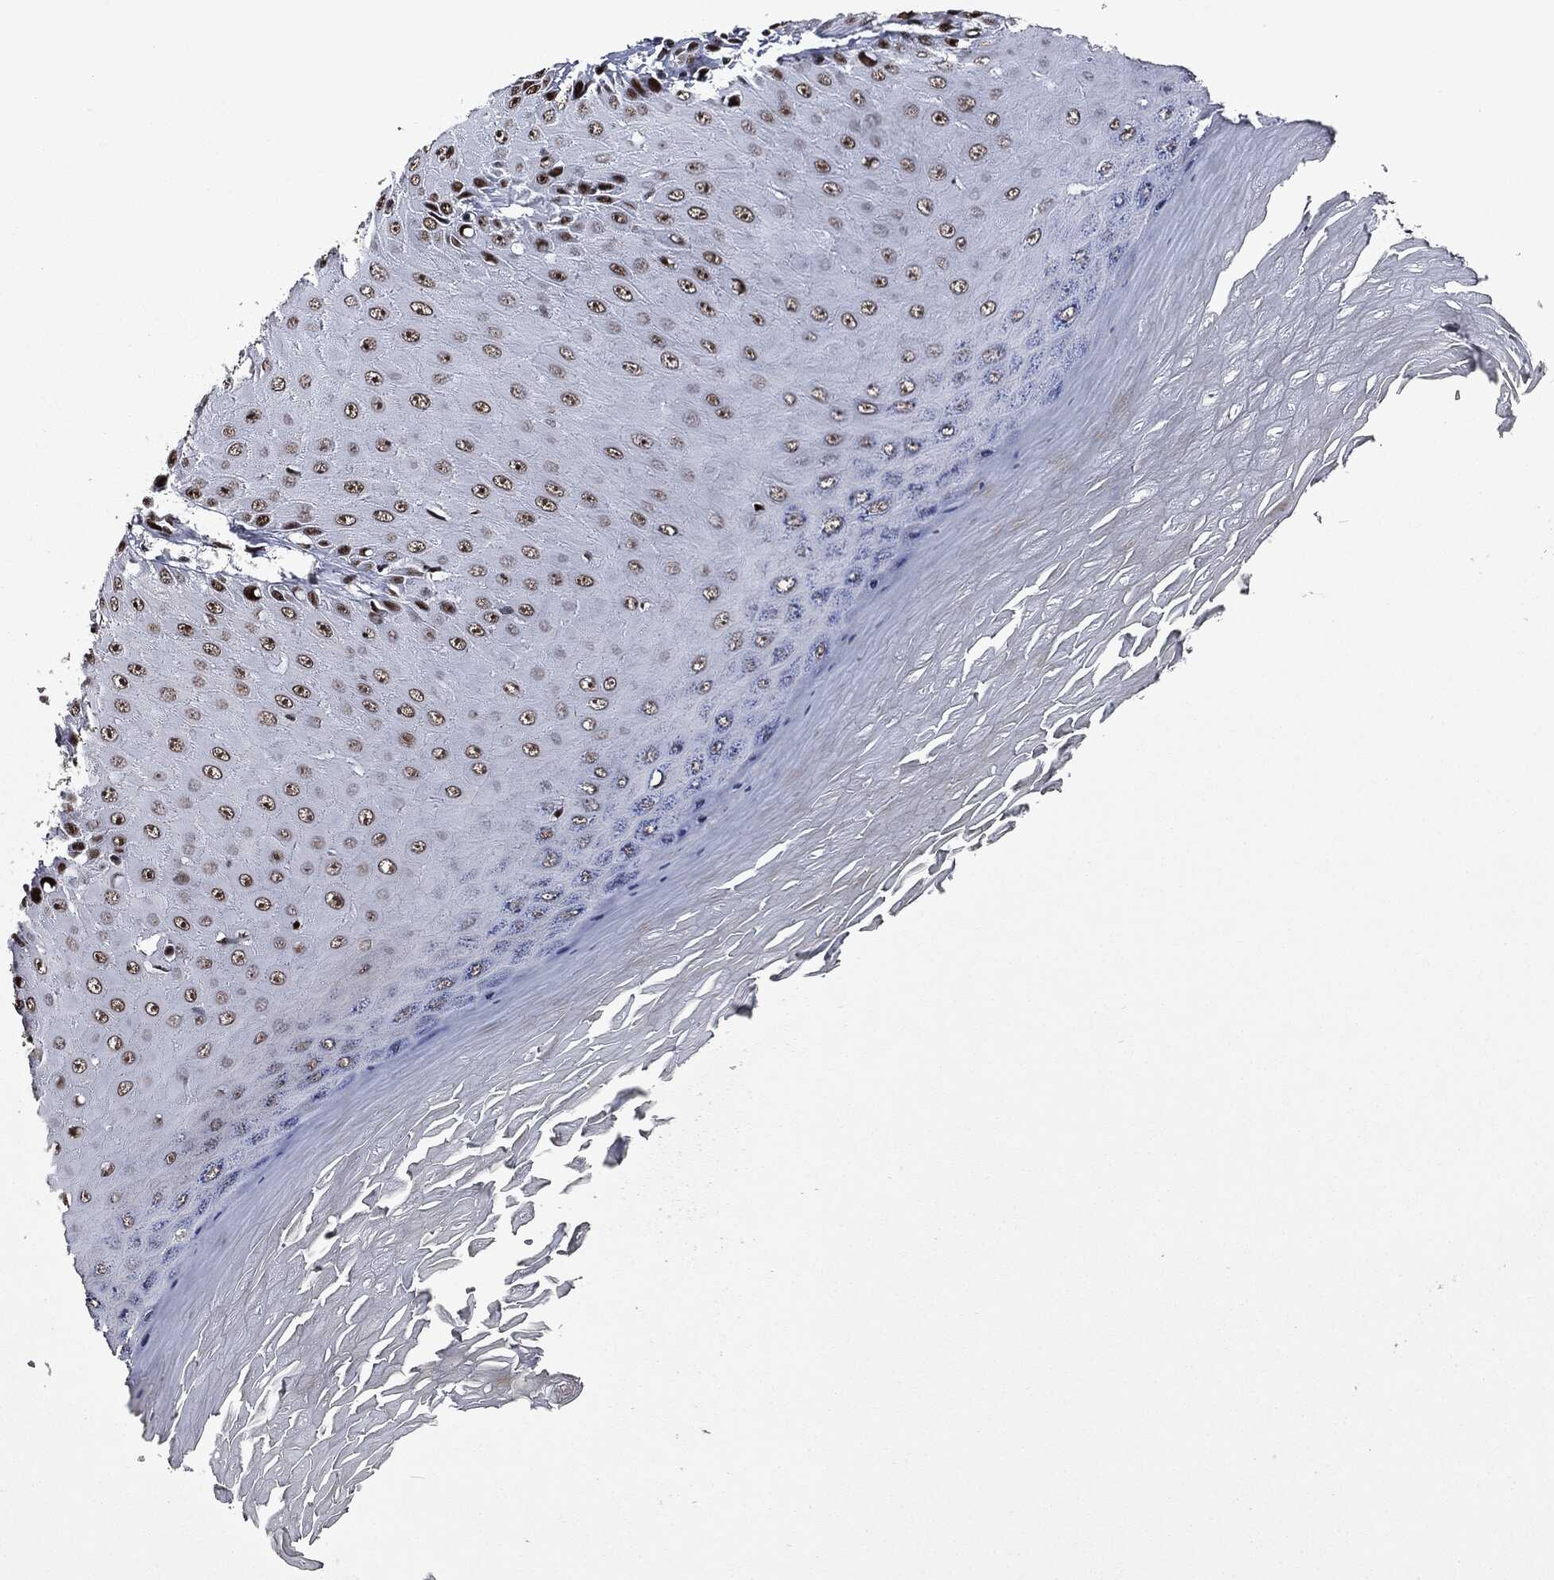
{"staining": {"intensity": "moderate", "quantity": ">75%", "location": "nuclear"}, "tissue": "skin cancer", "cell_type": "Tumor cells", "image_type": "cancer", "snomed": [{"axis": "morphology", "description": "Inflammation, NOS"}, {"axis": "morphology", "description": "Squamous cell carcinoma, NOS"}, {"axis": "topography", "description": "Skin"}], "caption": "IHC (DAB) staining of squamous cell carcinoma (skin) demonstrates moderate nuclear protein expression in about >75% of tumor cells.", "gene": "MSH2", "patient": {"sex": "male", "age": 70}}